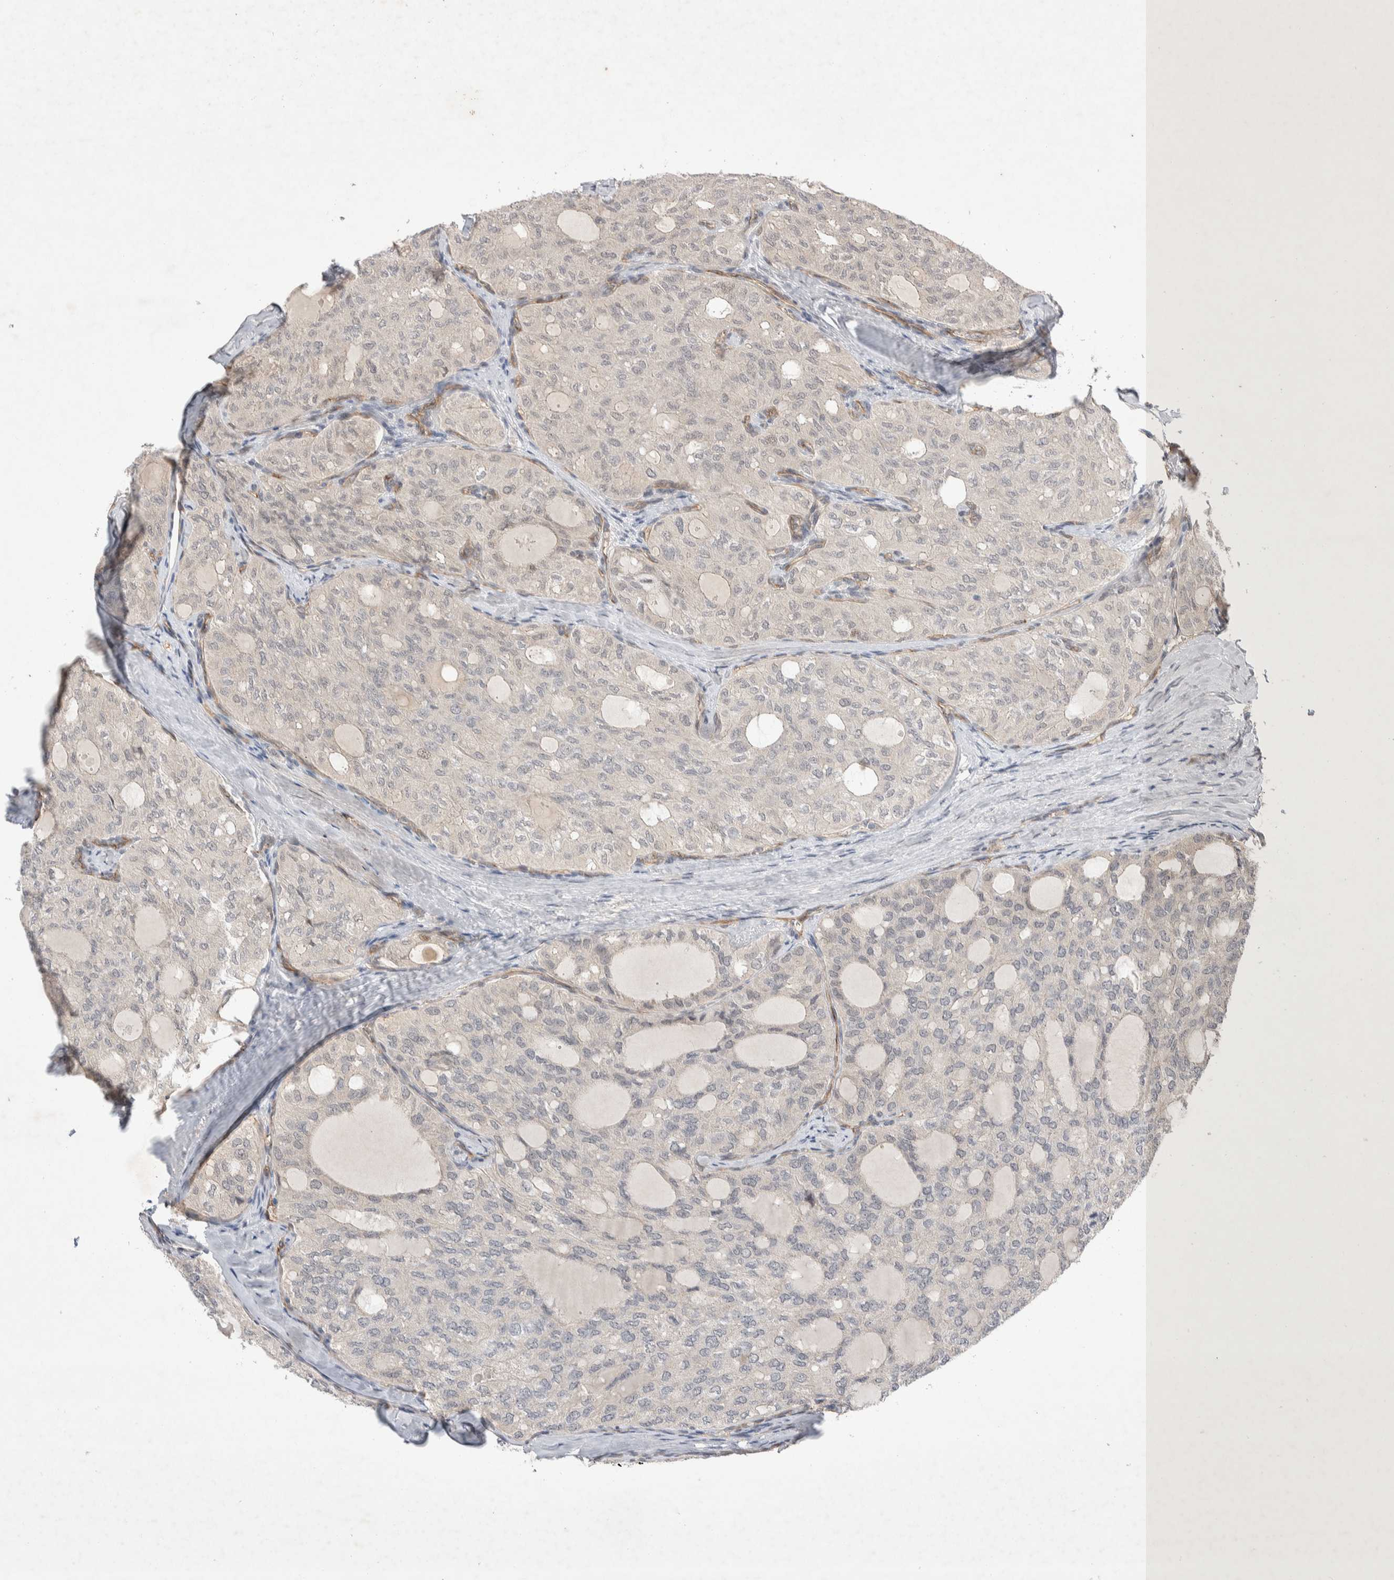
{"staining": {"intensity": "negative", "quantity": "none", "location": "none"}, "tissue": "thyroid cancer", "cell_type": "Tumor cells", "image_type": "cancer", "snomed": [{"axis": "morphology", "description": "Follicular adenoma carcinoma, NOS"}, {"axis": "topography", "description": "Thyroid gland"}], "caption": "Immunohistochemical staining of thyroid cancer demonstrates no significant staining in tumor cells. Nuclei are stained in blue.", "gene": "ZNF704", "patient": {"sex": "male", "age": 75}}